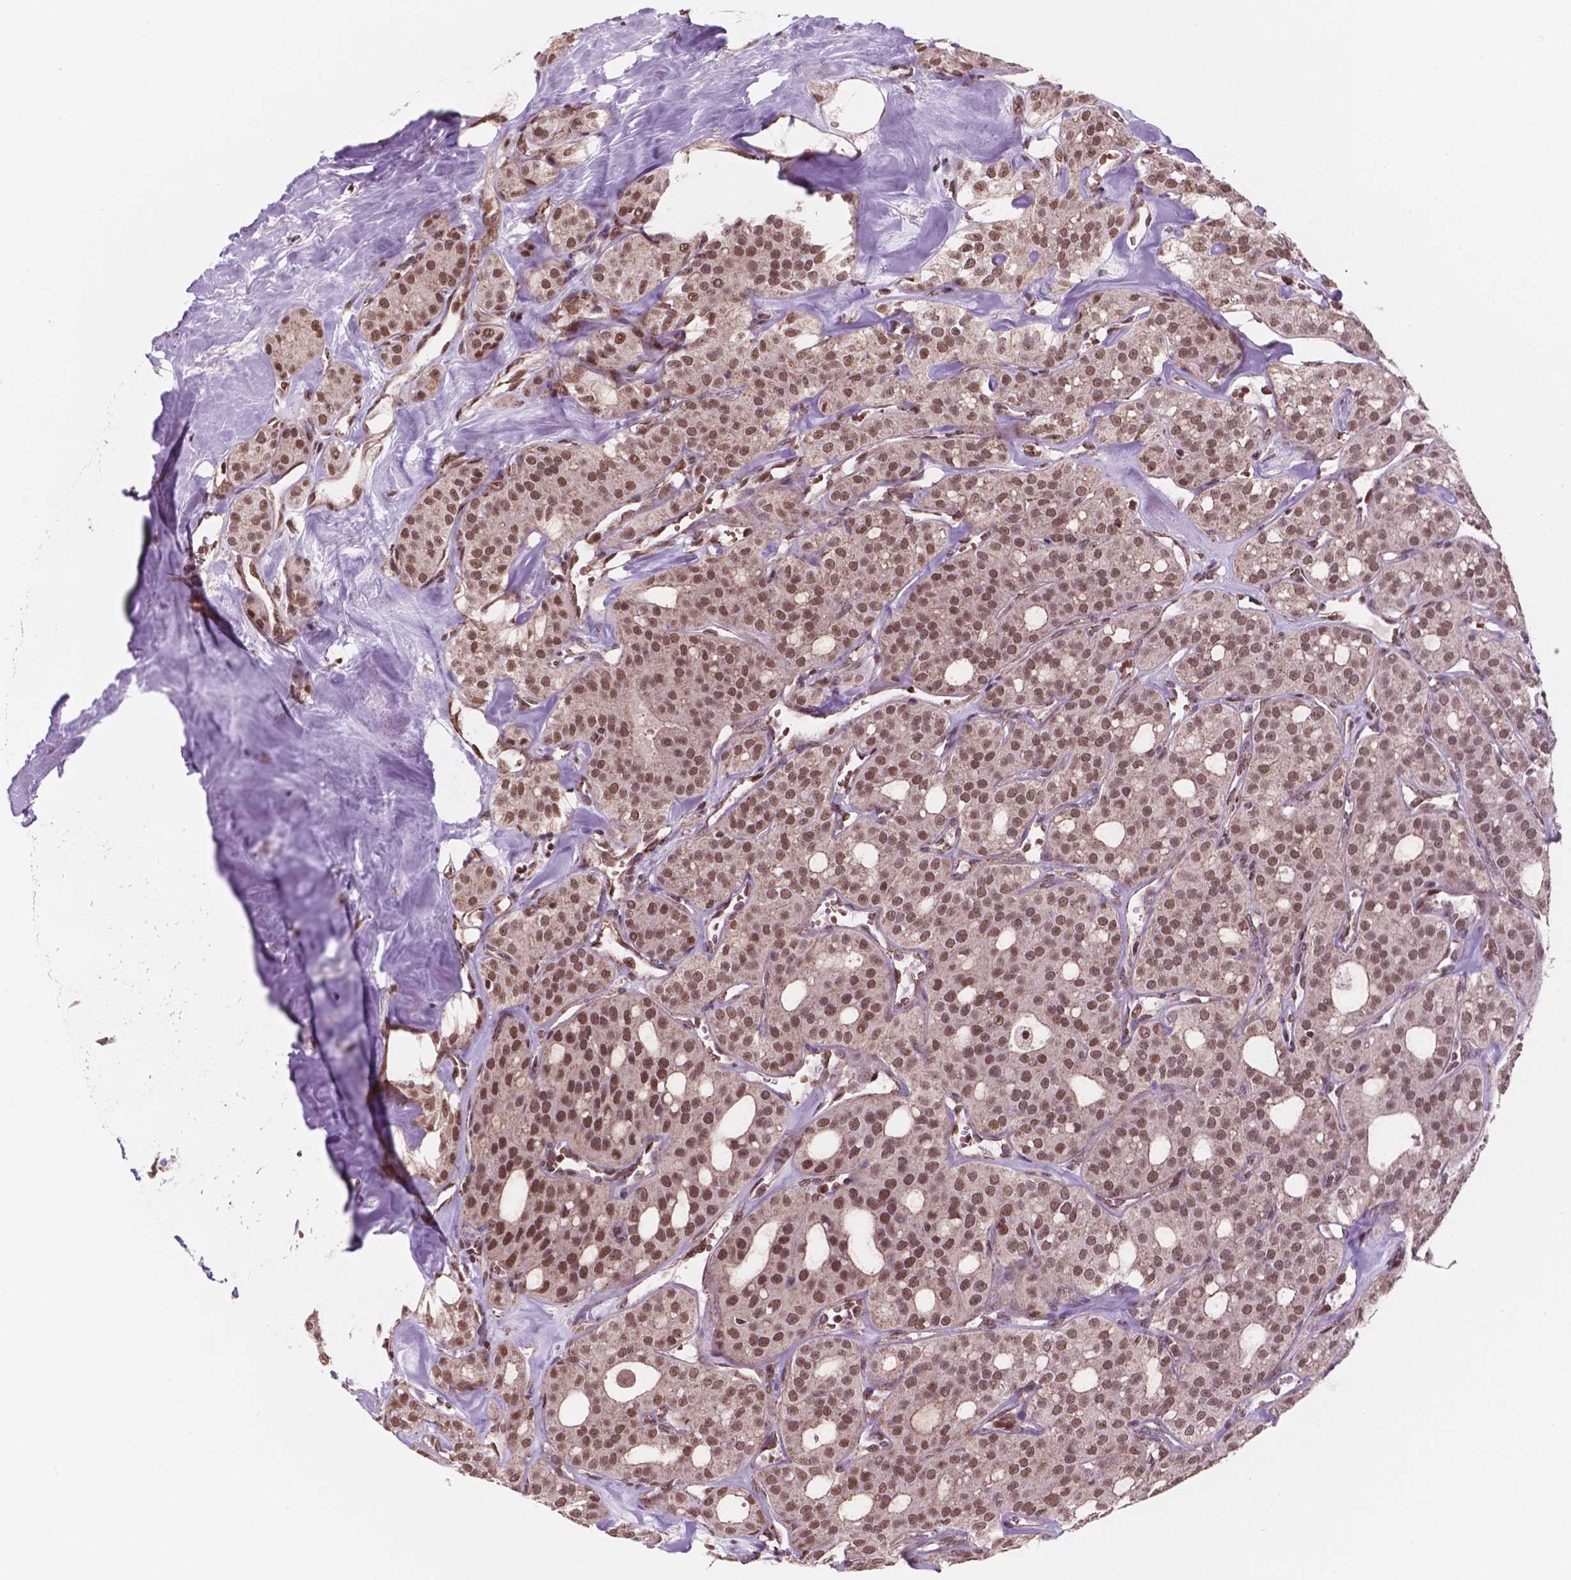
{"staining": {"intensity": "strong", "quantity": ">75%", "location": "cytoplasmic/membranous,nuclear"}, "tissue": "thyroid cancer", "cell_type": "Tumor cells", "image_type": "cancer", "snomed": [{"axis": "morphology", "description": "Follicular adenoma carcinoma, NOS"}, {"axis": "topography", "description": "Thyroid gland"}], "caption": "Protein analysis of thyroid cancer (follicular adenoma carcinoma) tissue exhibits strong cytoplasmic/membranous and nuclear staining in about >75% of tumor cells.", "gene": "NDUFA10", "patient": {"sex": "male", "age": 75}}